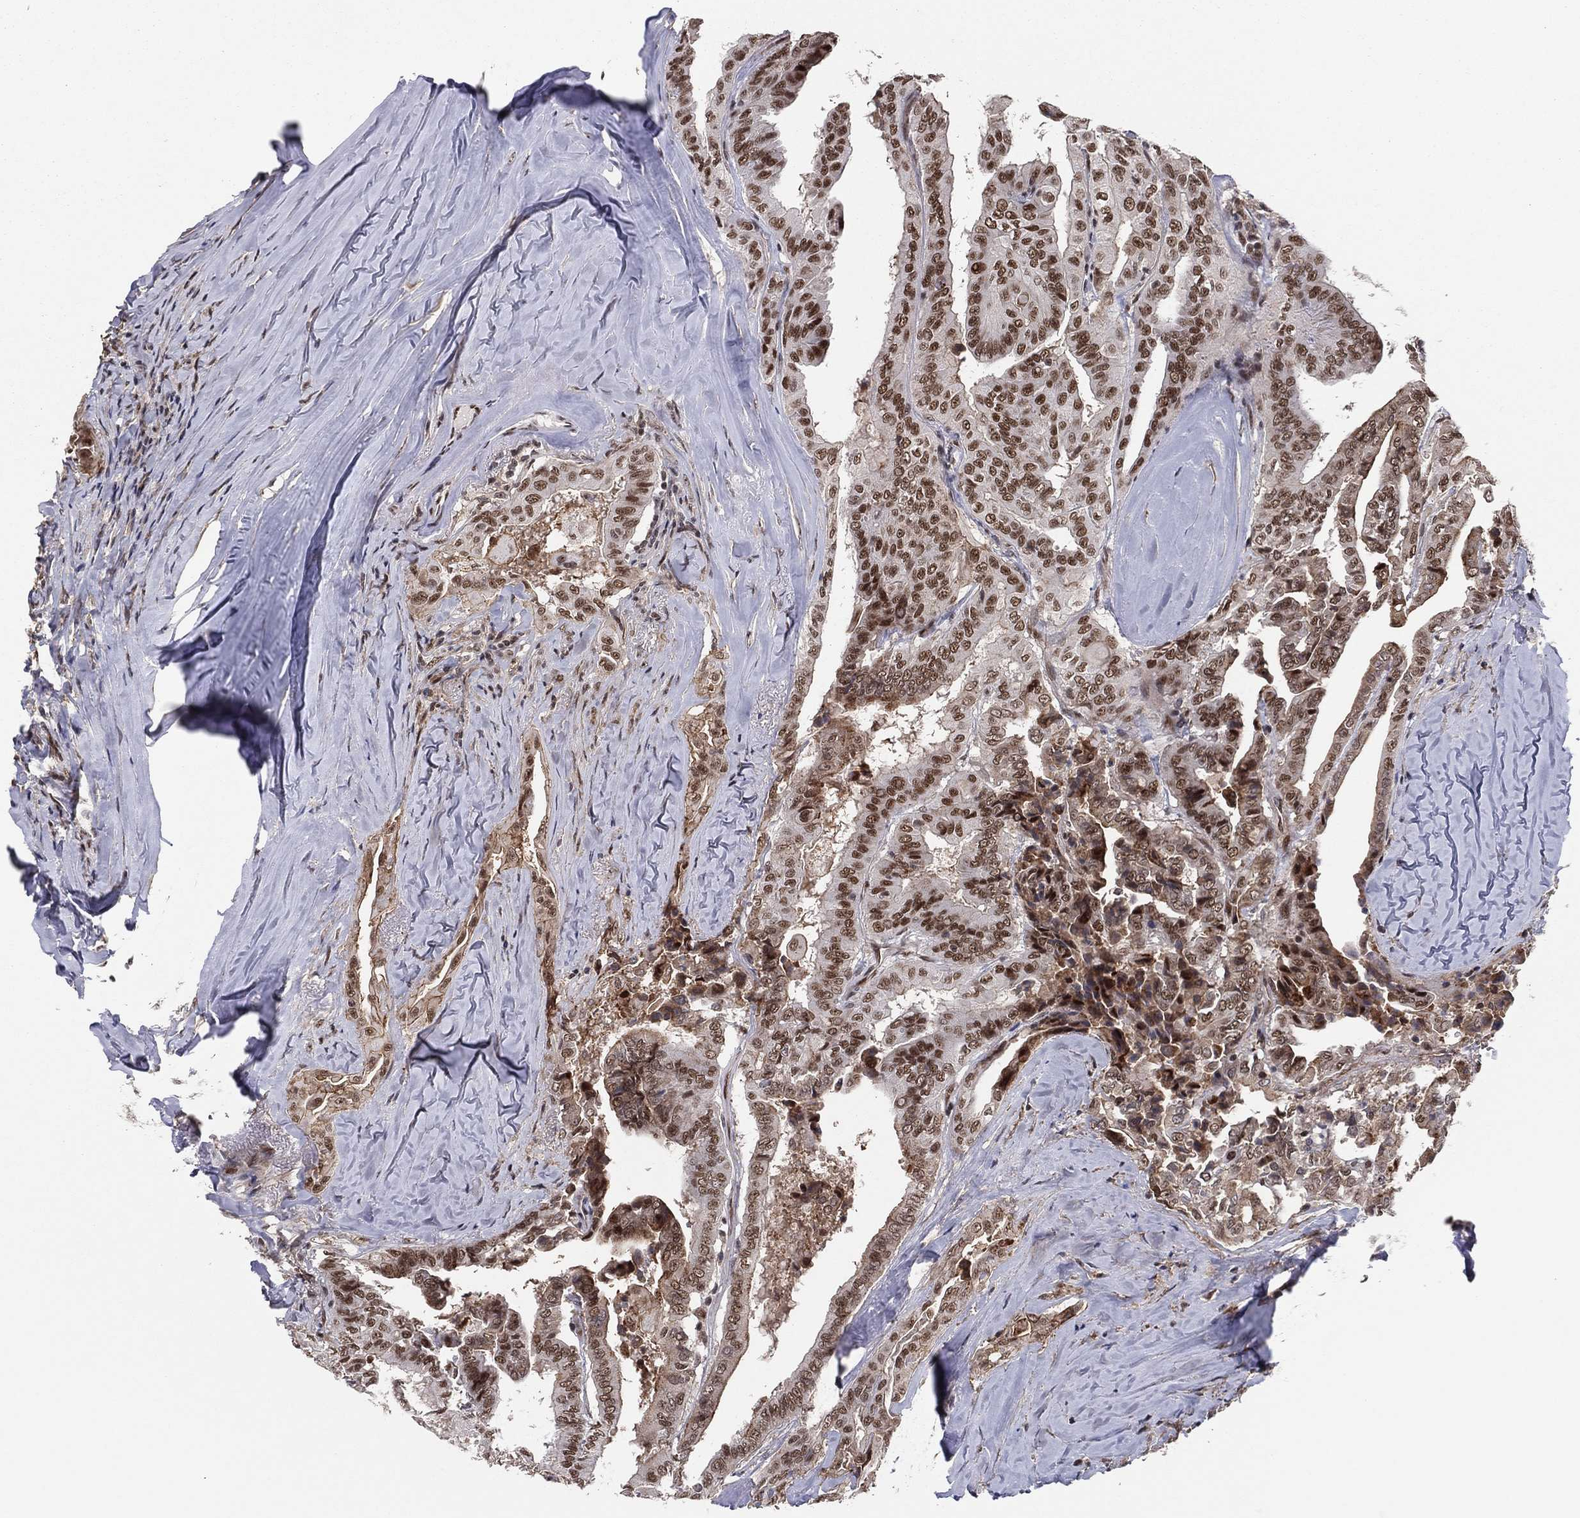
{"staining": {"intensity": "strong", "quantity": "25%-75%", "location": "cytoplasmic/membranous,nuclear"}, "tissue": "thyroid cancer", "cell_type": "Tumor cells", "image_type": "cancer", "snomed": [{"axis": "morphology", "description": "Papillary adenocarcinoma, NOS"}, {"axis": "topography", "description": "Thyroid gland"}], "caption": "An IHC photomicrograph of neoplastic tissue is shown. Protein staining in brown shows strong cytoplasmic/membranous and nuclear positivity in thyroid papillary adenocarcinoma within tumor cells.", "gene": "GPALPP1", "patient": {"sex": "female", "age": 68}}